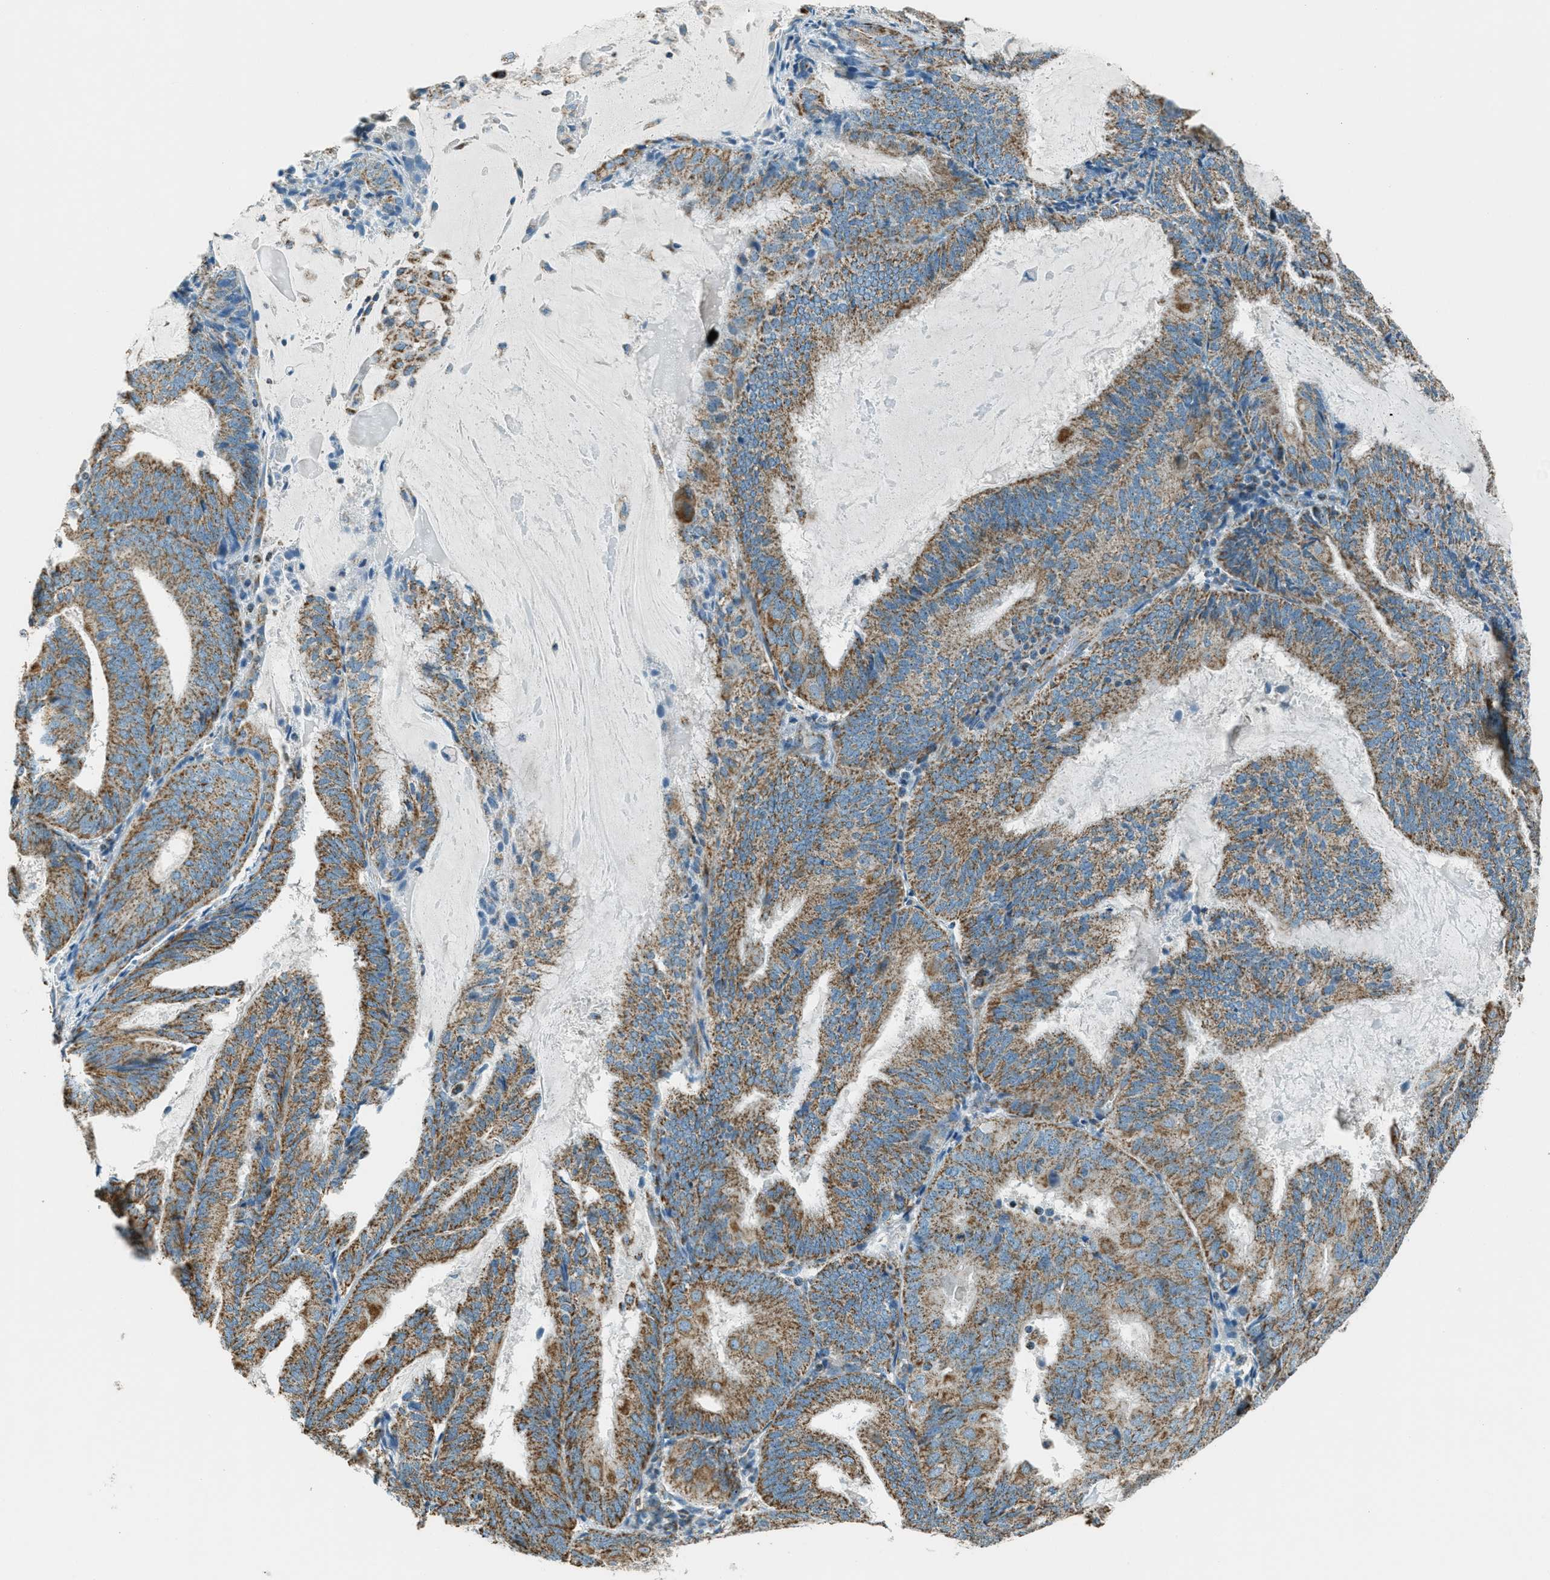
{"staining": {"intensity": "moderate", "quantity": ">75%", "location": "cytoplasmic/membranous"}, "tissue": "endometrial cancer", "cell_type": "Tumor cells", "image_type": "cancer", "snomed": [{"axis": "morphology", "description": "Adenocarcinoma, NOS"}, {"axis": "topography", "description": "Endometrium"}], "caption": "High-magnification brightfield microscopy of endometrial adenocarcinoma stained with DAB (3,3'-diaminobenzidine) (brown) and counterstained with hematoxylin (blue). tumor cells exhibit moderate cytoplasmic/membranous staining is identified in approximately>75% of cells. The staining is performed using DAB (3,3'-diaminobenzidine) brown chromogen to label protein expression. The nuclei are counter-stained blue using hematoxylin.", "gene": "CHST15", "patient": {"sex": "female", "age": 81}}